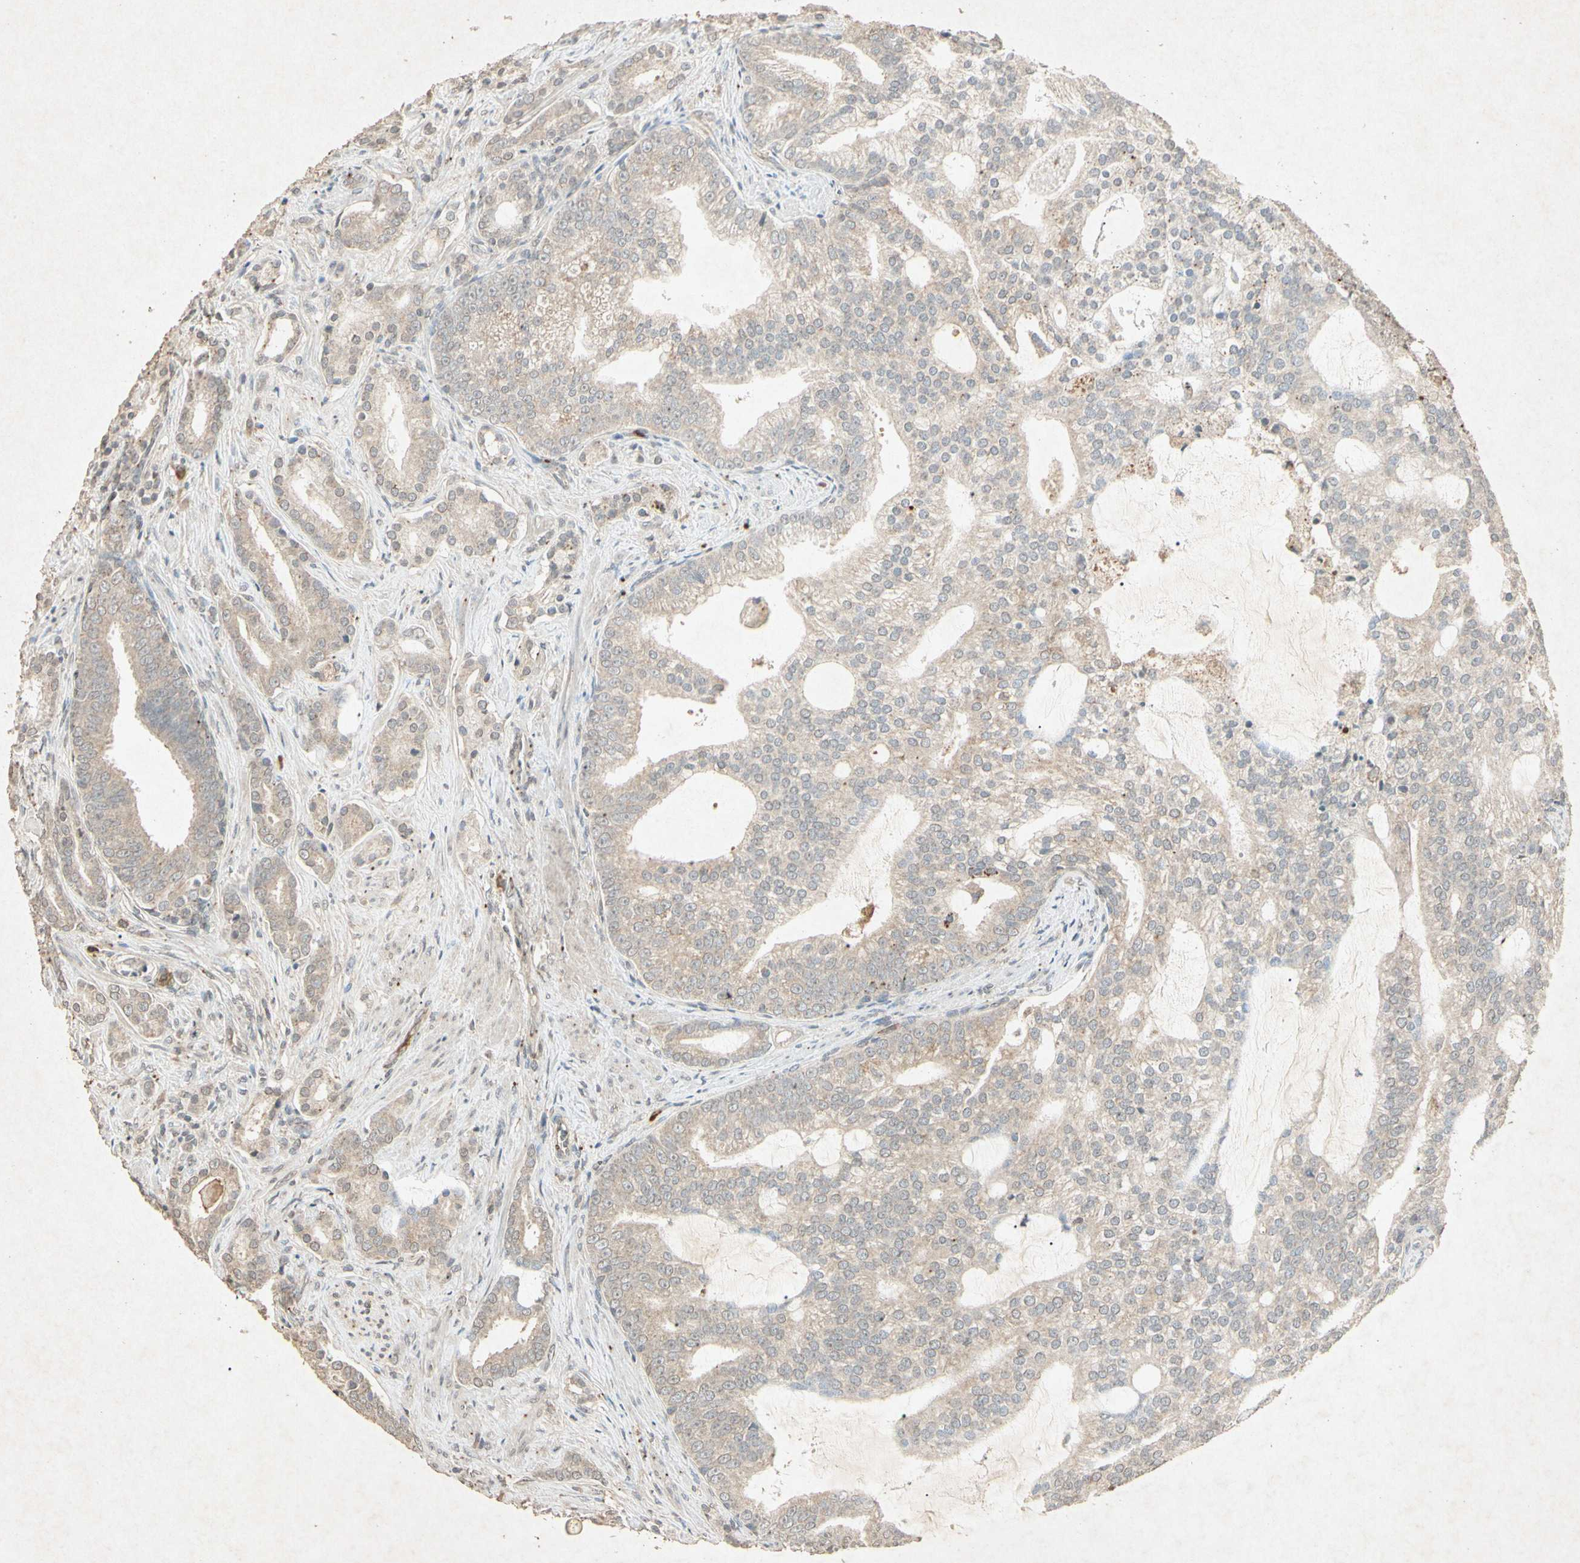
{"staining": {"intensity": "weak", "quantity": ">75%", "location": "cytoplasmic/membranous"}, "tissue": "prostate cancer", "cell_type": "Tumor cells", "image_type": "cancer", "snomed": [{"axis": "morphology", "description": "Adenocarcinoma, Low grade"}, {"axis": "topography", "description": "Prostate"}], "caption": "Immunohistochemical staining of prostate adenocarcinoma (low-grade) reveals low levels of weak cytoplasmic/membranous positivity in approximately >75% of tumor cells.", "gene": "MSRB1", "patient": {"sex": "male", "age": 58}}